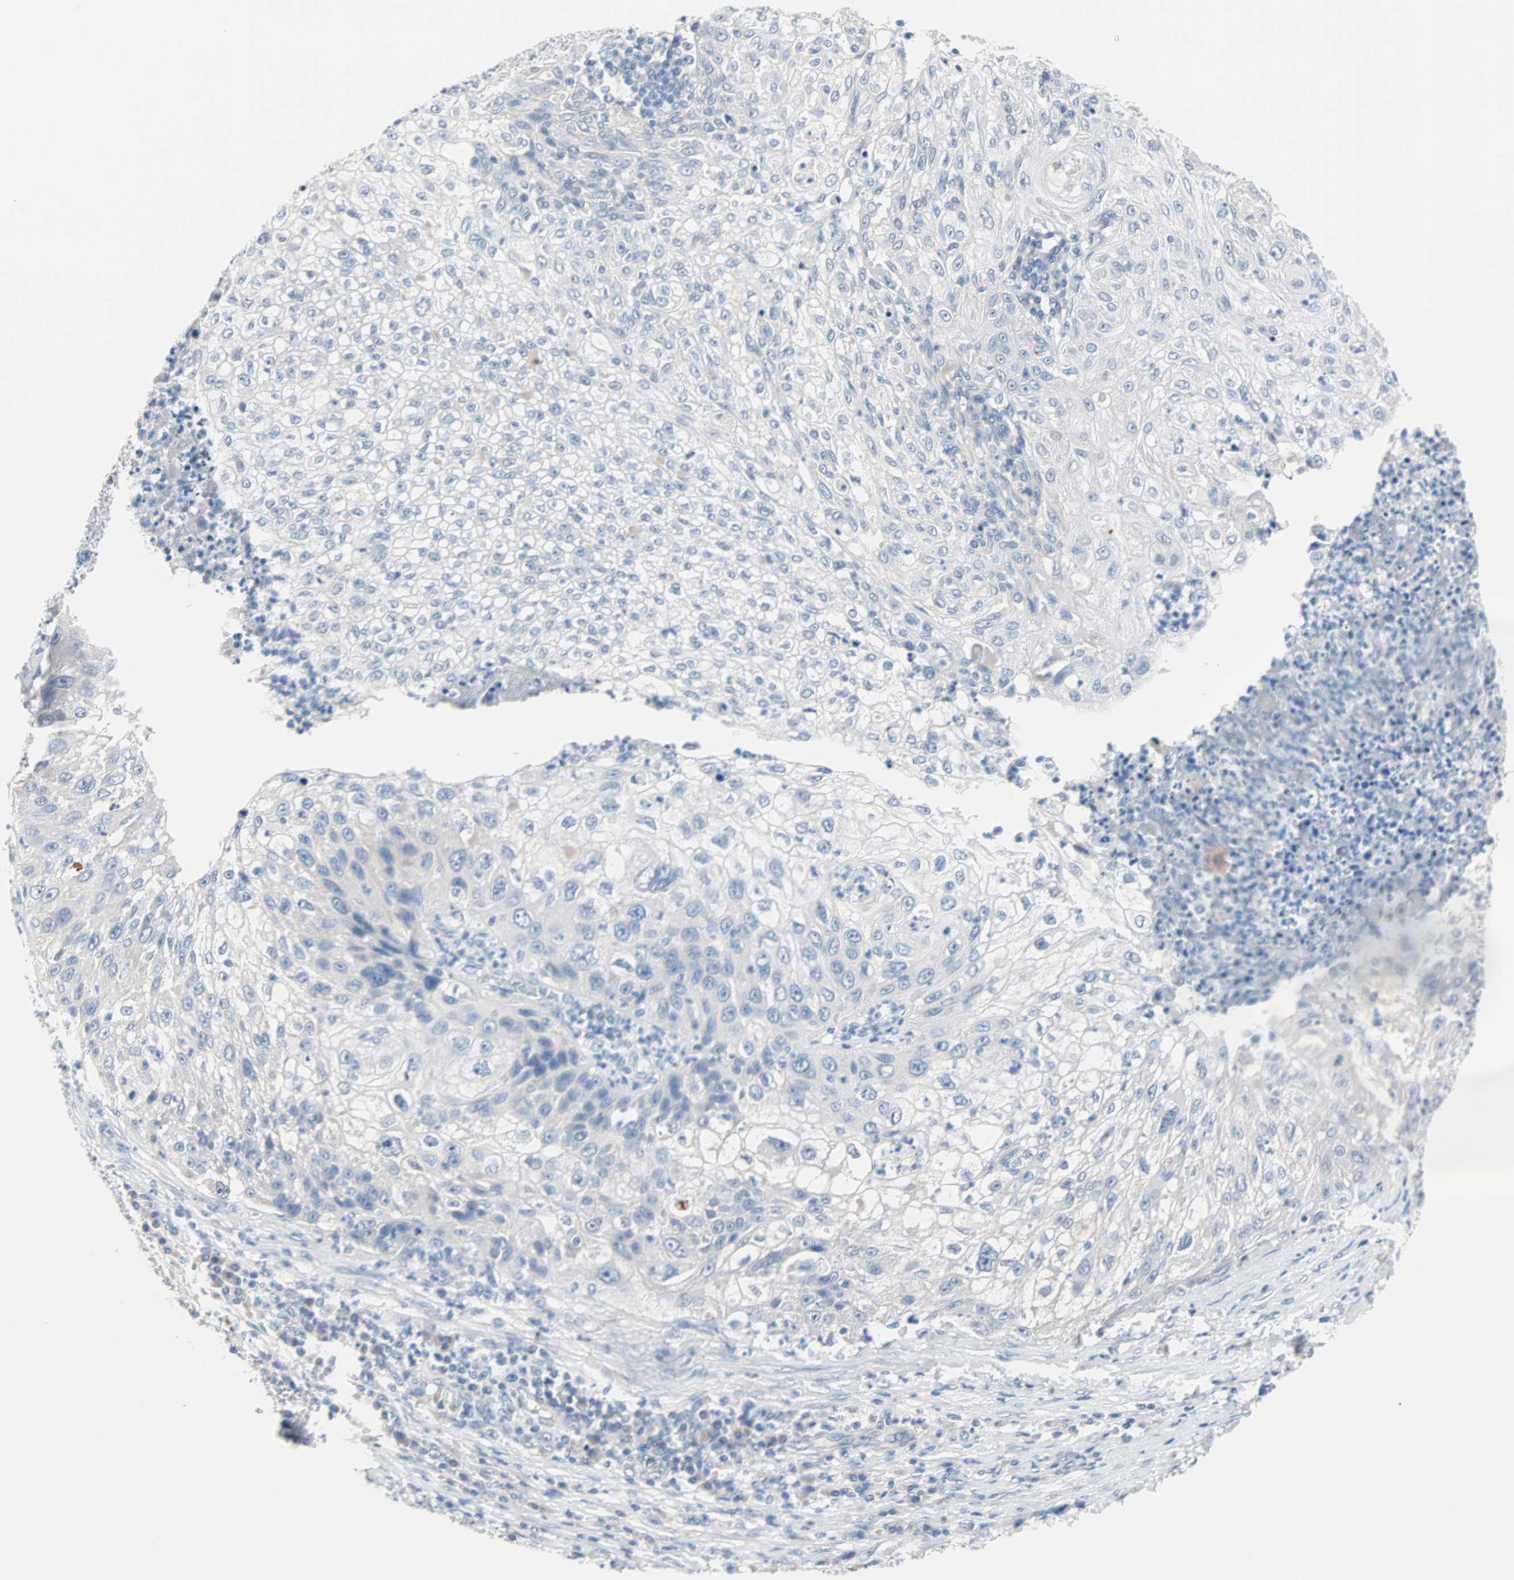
{"staining": {"intensity": "negative", "quantity": "none", "location": "none"}, "tissue": "lung cancer", "cell_type": "Tumor cells", "image_type": "cancer", "snomed": [{"axis": "morphology", "description": "Inflammation, NOS"}, {"axis": "morphology", "description": "Squamous cell carcinoma, NOS"}, {"axis": "topography", "description": "Lymph node"}, {"axis": "topography", "description": "Soft tissue"}, {"axis": "topography", "description": "Lung"}], "caption": "High magnification brightfield microscopy of lung cancer (squamous cell carcinoma) stained with DAB (3,3'-diaminobenzidine) (brown) and counterstained with hematoxylin (blue): tumor cells show no significant positivity.", "gene": "ULBP1", "patient": {"sex": "male", "age": 66}}